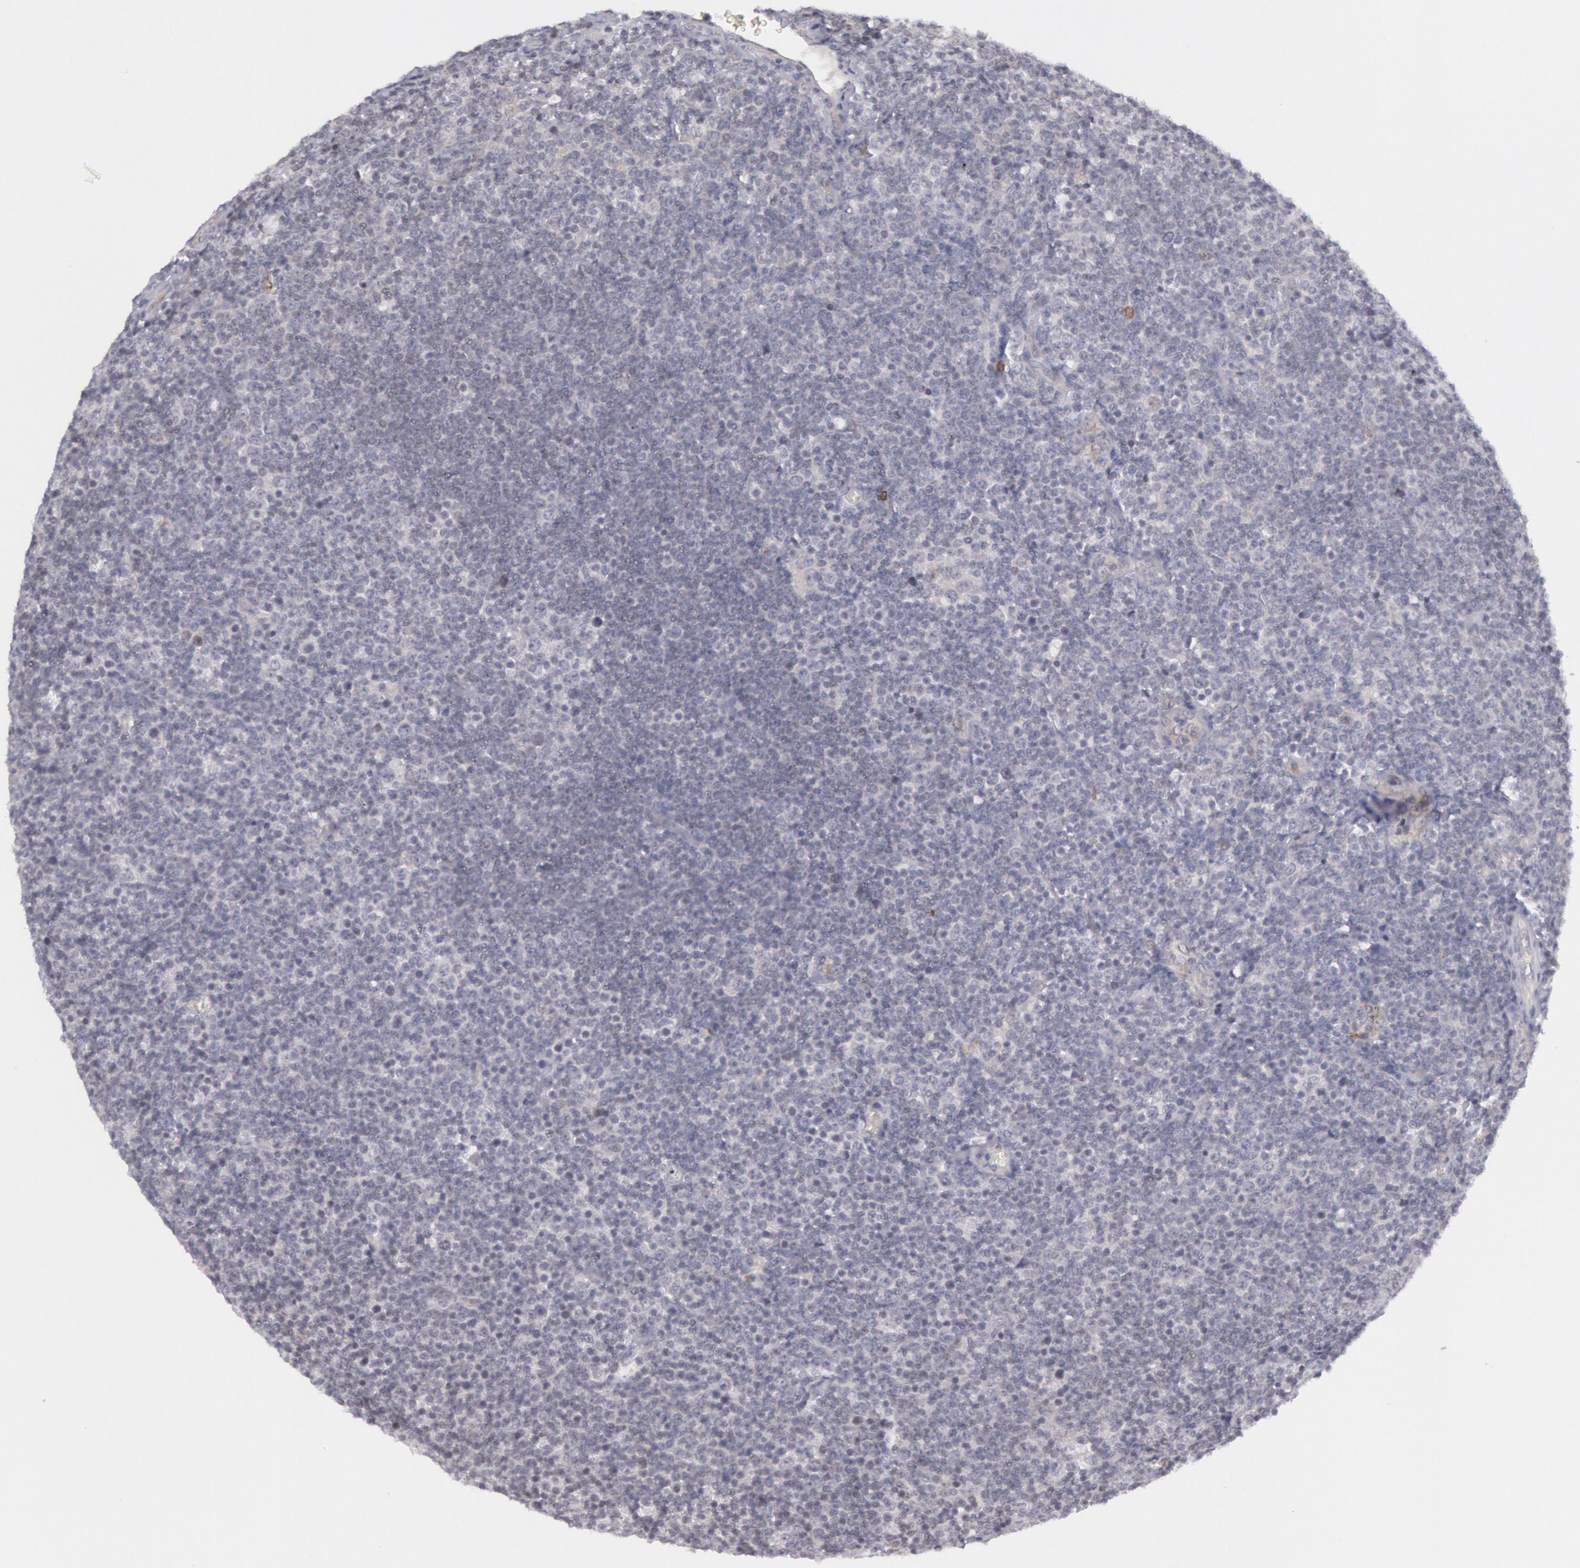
{"staining": {"intensity": "negative", "quantity": "none", "location": "none"}, "tissue": "lymphoma", "cell_type": "Tumor cells", "image_type": "cancer", "snomed": [{"axis": "morphology", "description": "Malignant lymphoma, non-Hodgkin's type, Low grade"}, {"axis": "topography", "description": "Lymph node"}], "caption": "Protein analysis of lymphoma exhibits no significant expression in tumor cells.", "gene": "PTGS2", "patient": {"sex": "male", "age": 74}}